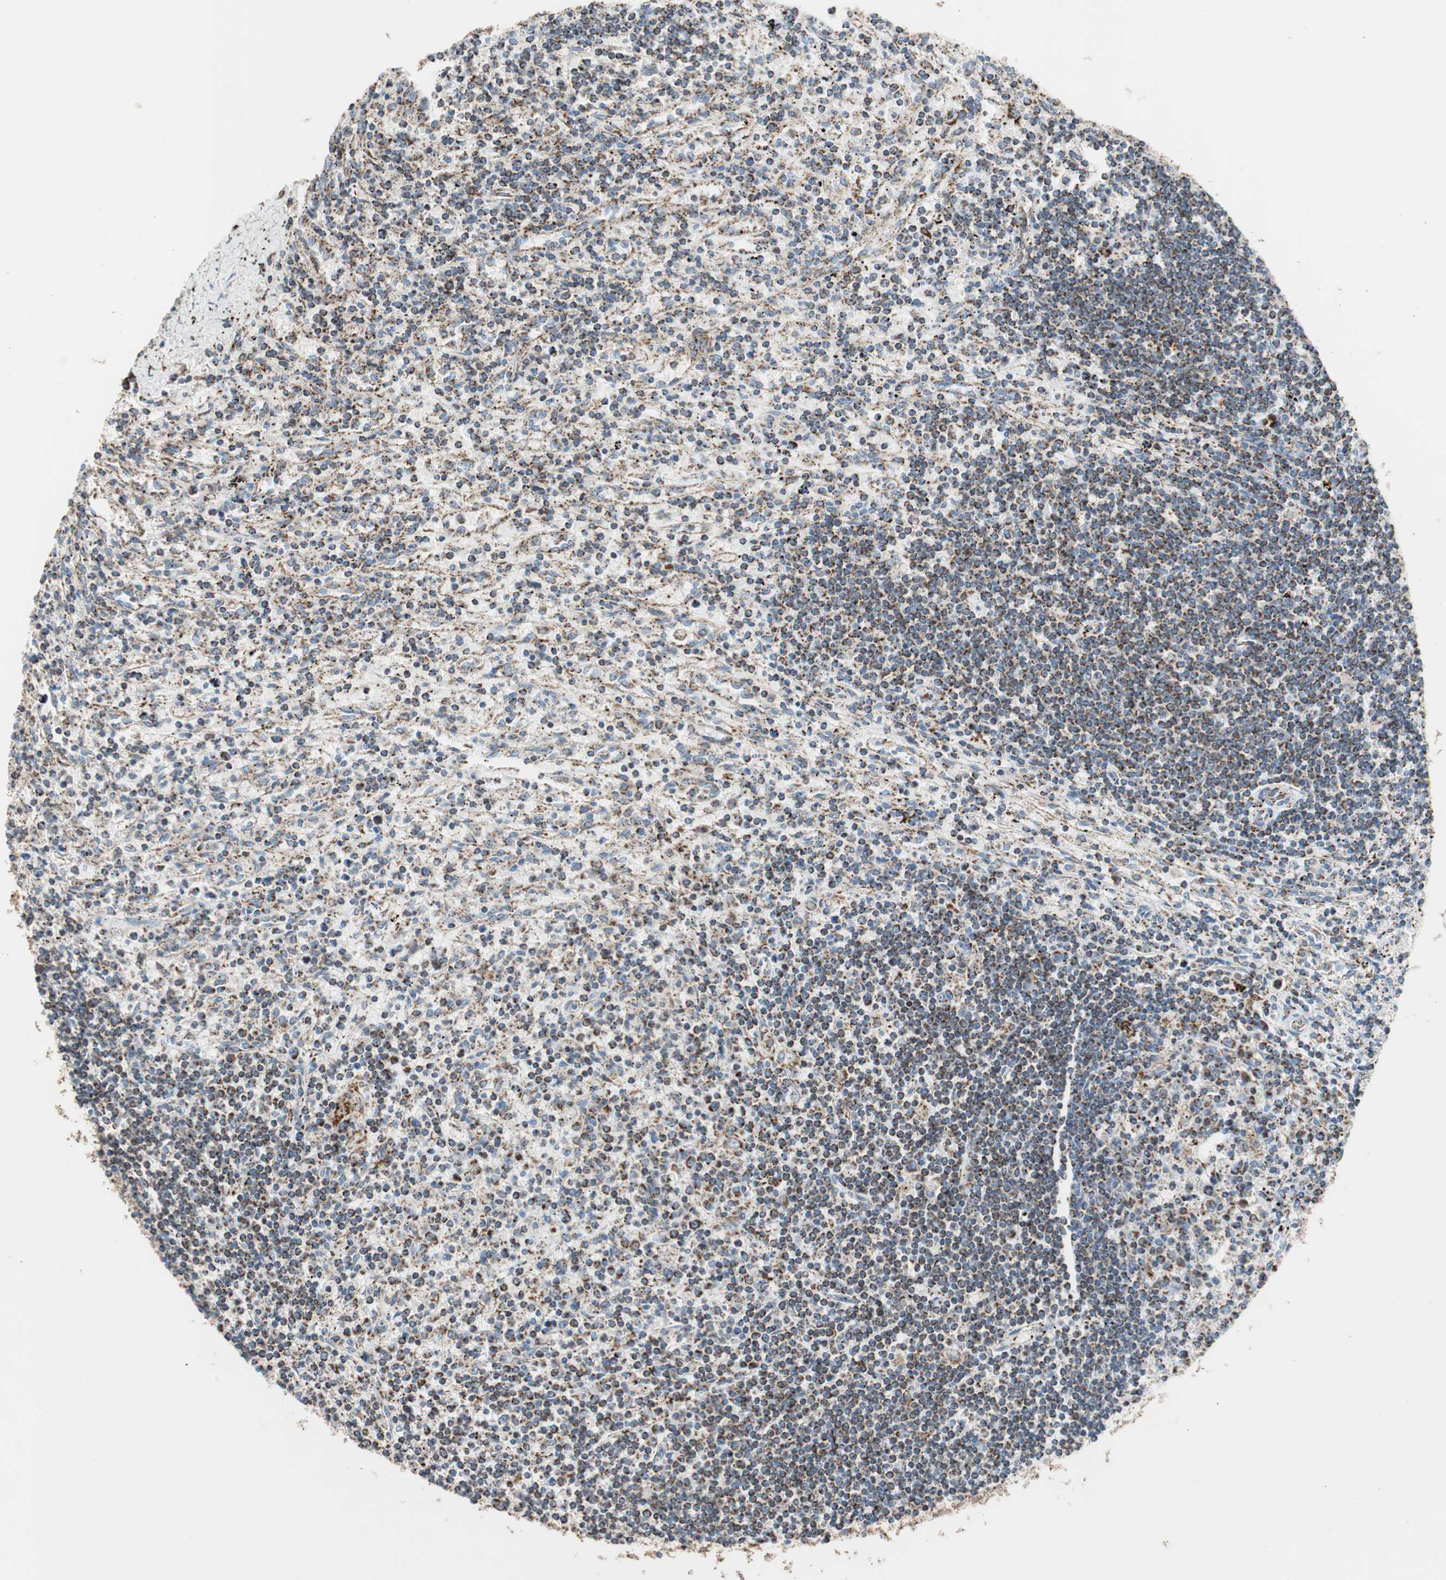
{"staining": {"intensity": "moderate", "quantity": ">75%", "location": "cytoplasmic/membranous"}, "tissue": "lymphoma", "cell_type": "Tumor cells", "image_type": "cancer", "snomed": [{"axis": "morphology", "description": "Malignant lymphoma, non-Hodgkin's type, Low grade"}, {"axis": "topography", "description": "Spleen"}], "caption": "Human lymphoma stained with a protein marker exhibits moderate staining in tumor cells.", "gene": "PCSK4", "patient": {"sex": "male", "age": 76}}